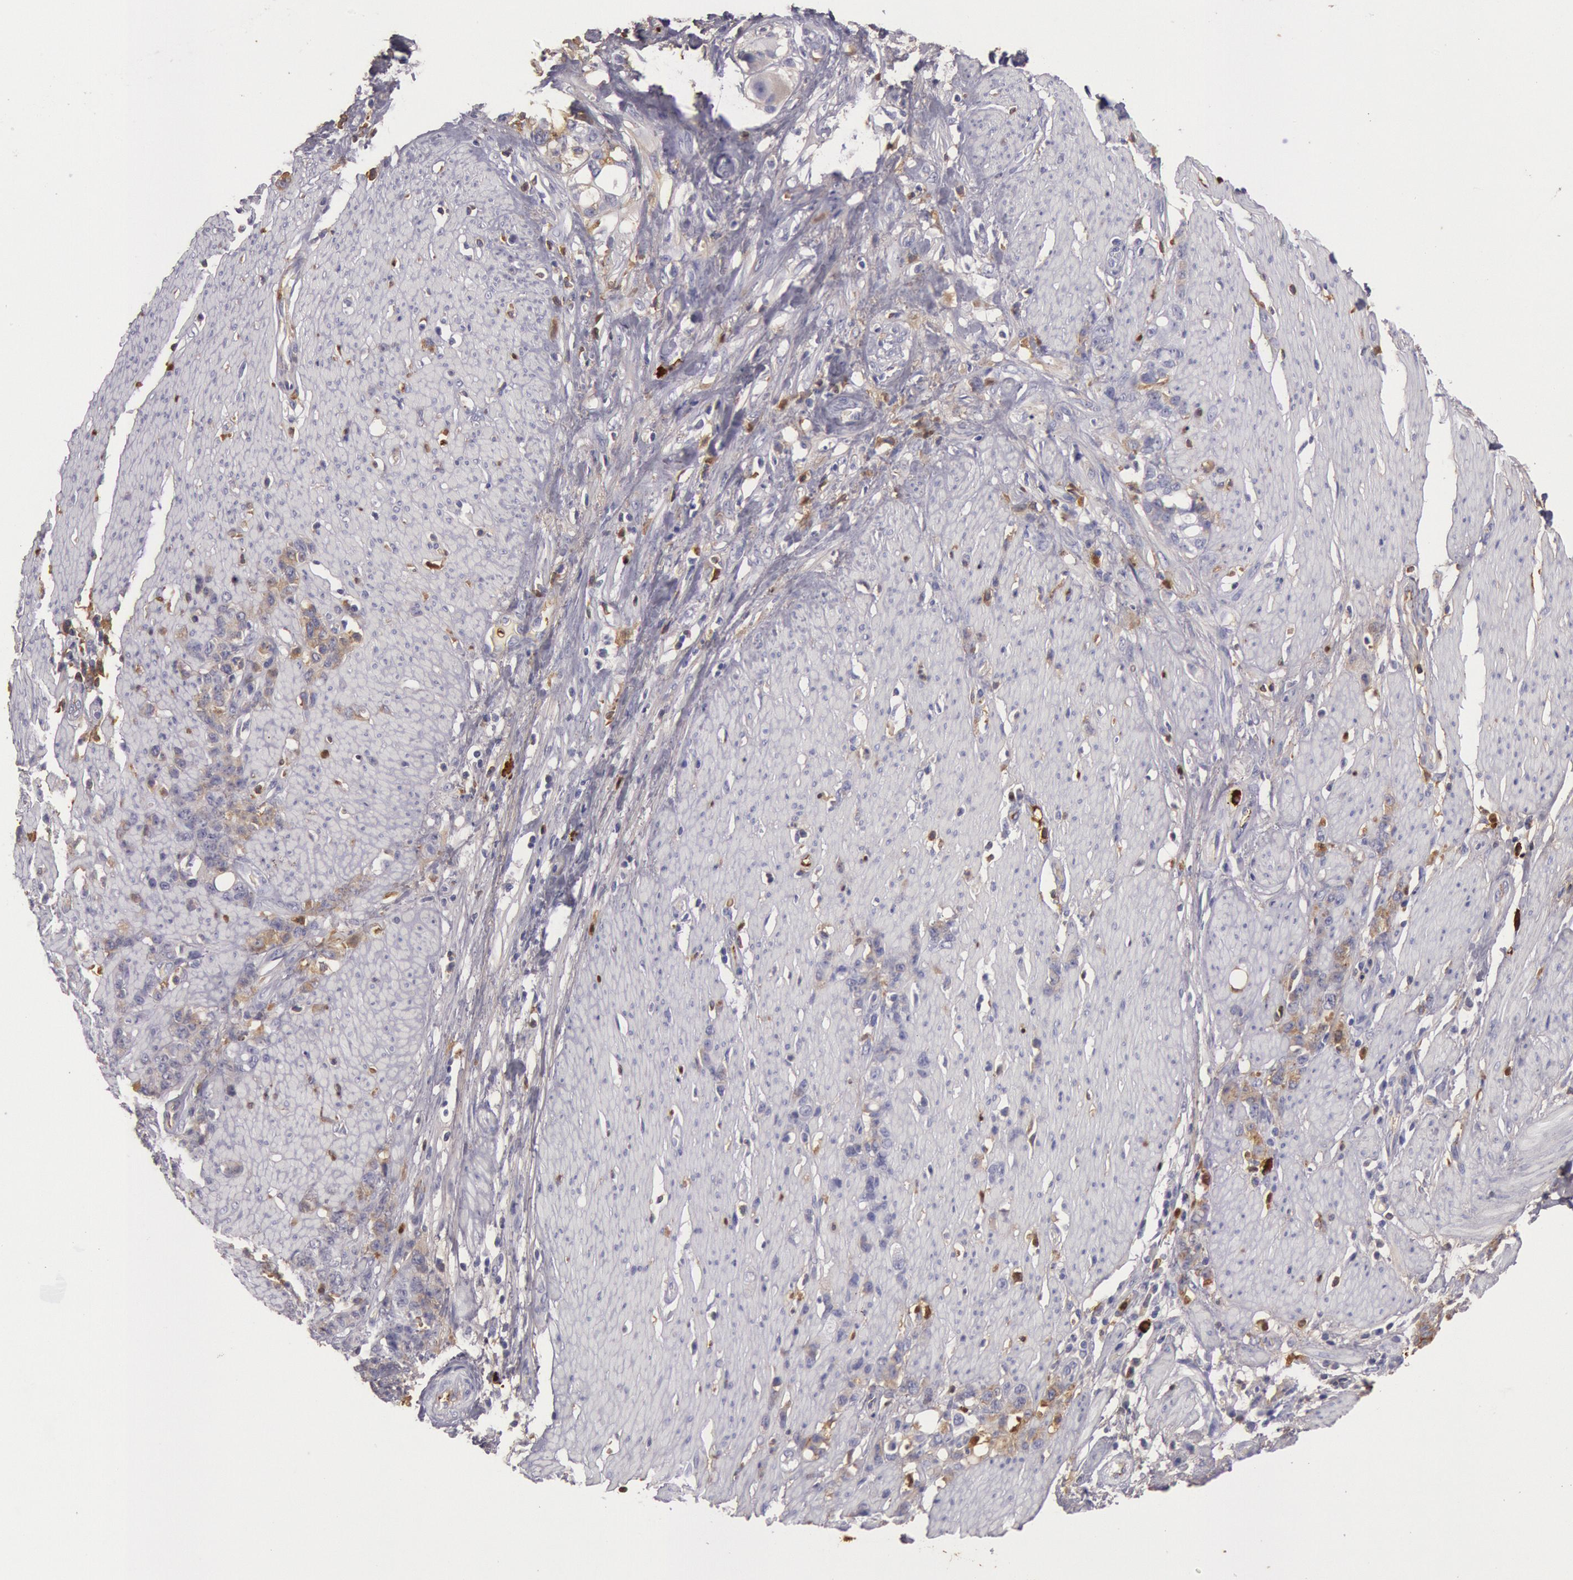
{"staining": {"intensity": "negative", "quantity": "none", "location": "none"}, "tissue": "stomach cancer", "cell_type": "Tumor cells", "image_type": "cancer", "snomed": [{"axis": "morphology", "description": "Adenocarcinoma, NOS"}, {"axis": "topography", "description": "Stomach, lower"}], "caption": "Immunohistochemical staining of adenocarcinoma (stomach) displays no significant expression in tumor cells. (Brightfield microscopy of DAB (3,3'-diaminobenzidine) immunohistochemistry at high magnification).", "gene": "IGHA1", "patient": {"sex": "male", "age": 88}}